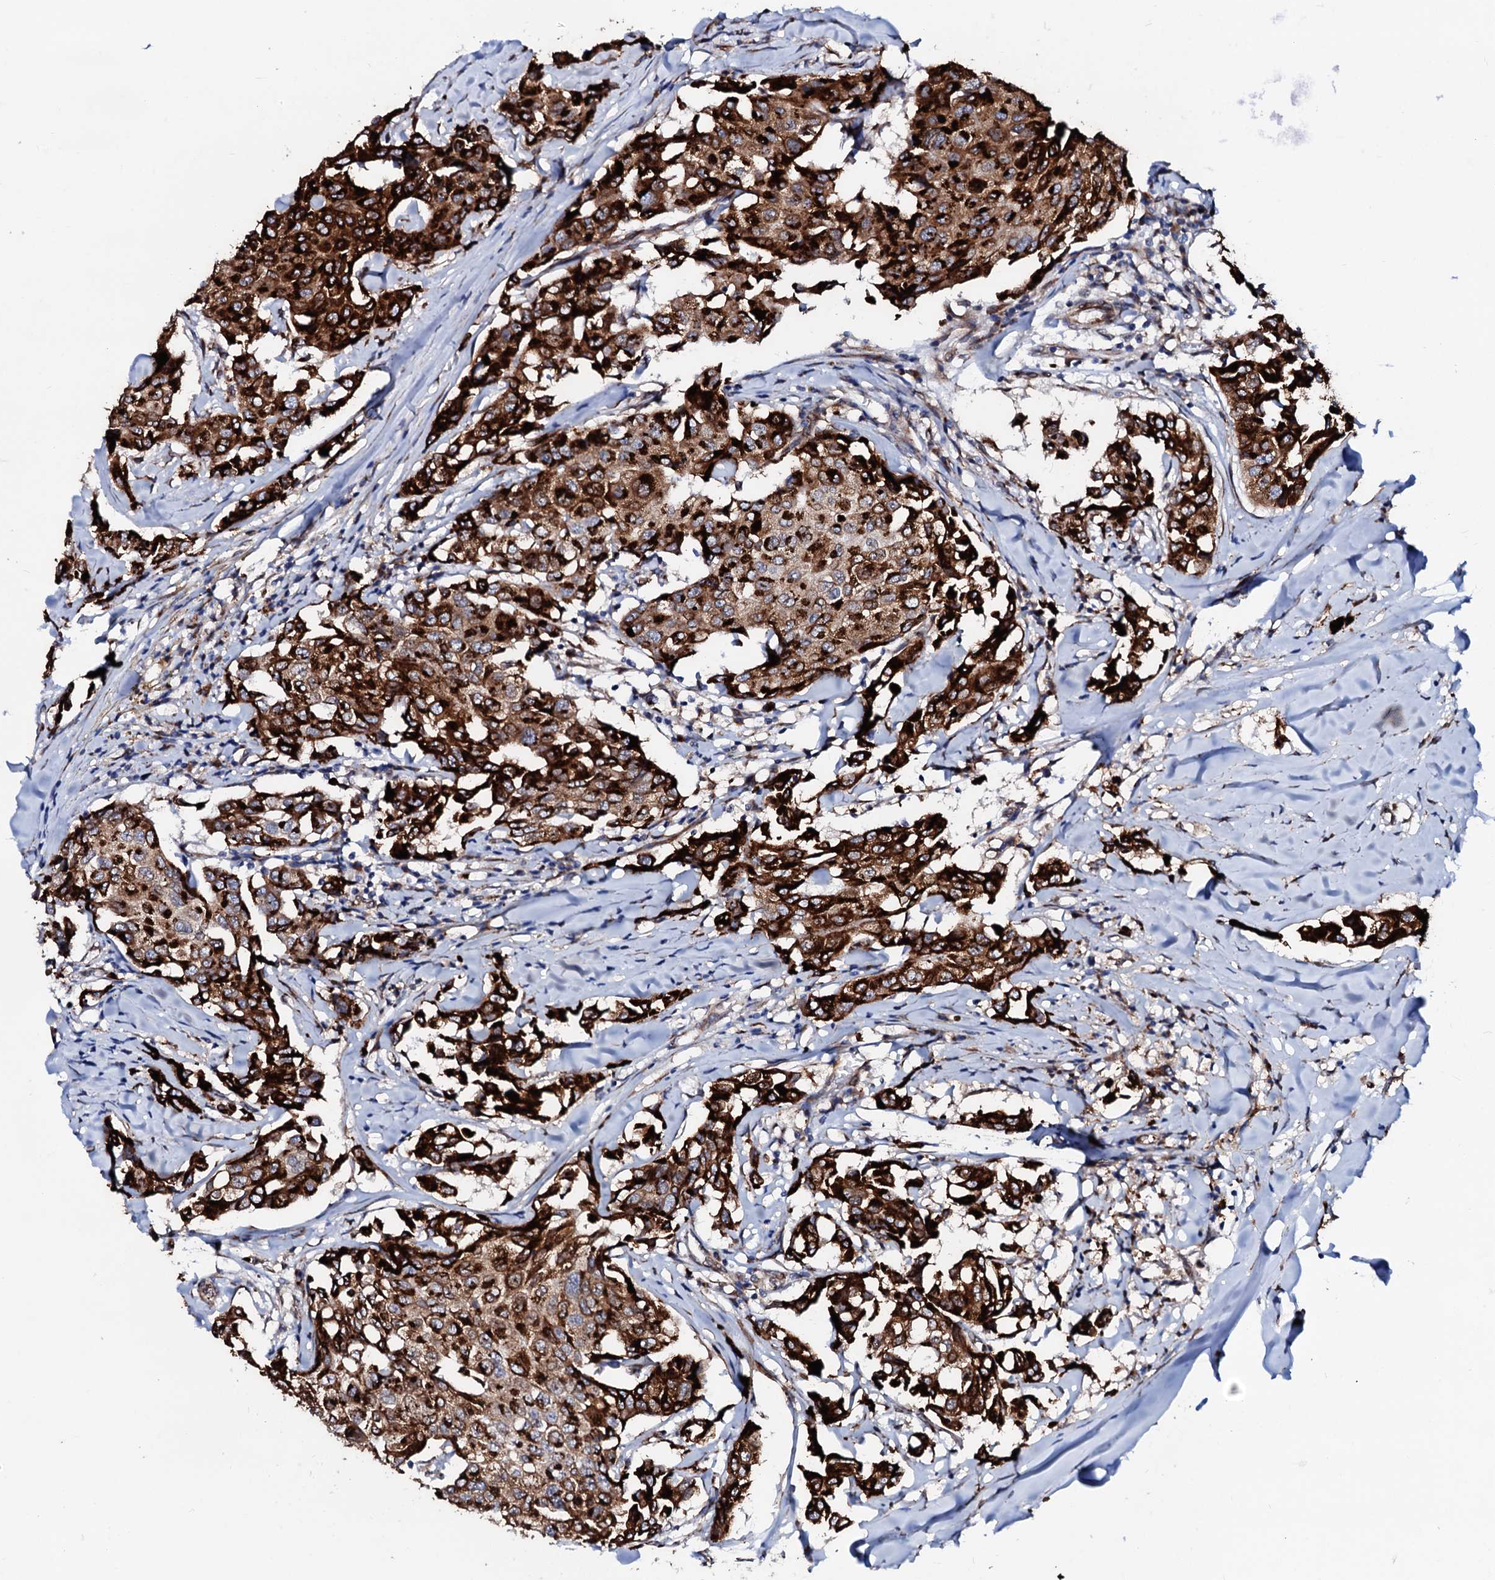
{"staining": {"intensity": "strong", "quantity": ">75%", "location": "cytoplasmic/membranous"}, "tissue": "breast cancer", "cell_type": "Tumor cells", "image_type": "cancer", "snomed": [{"axis": "morphology", "description": "Duct carcinoma"}, {"axis": "topography", "description": "Breast"}], "caption": "Tumor cells show high levels of strong cytoplasmic/membranous staining in about >75% of cells in breast intraductal carcinoma.", "gene": "TMCO3", "patient": {"sex": "female", "age": 80}}